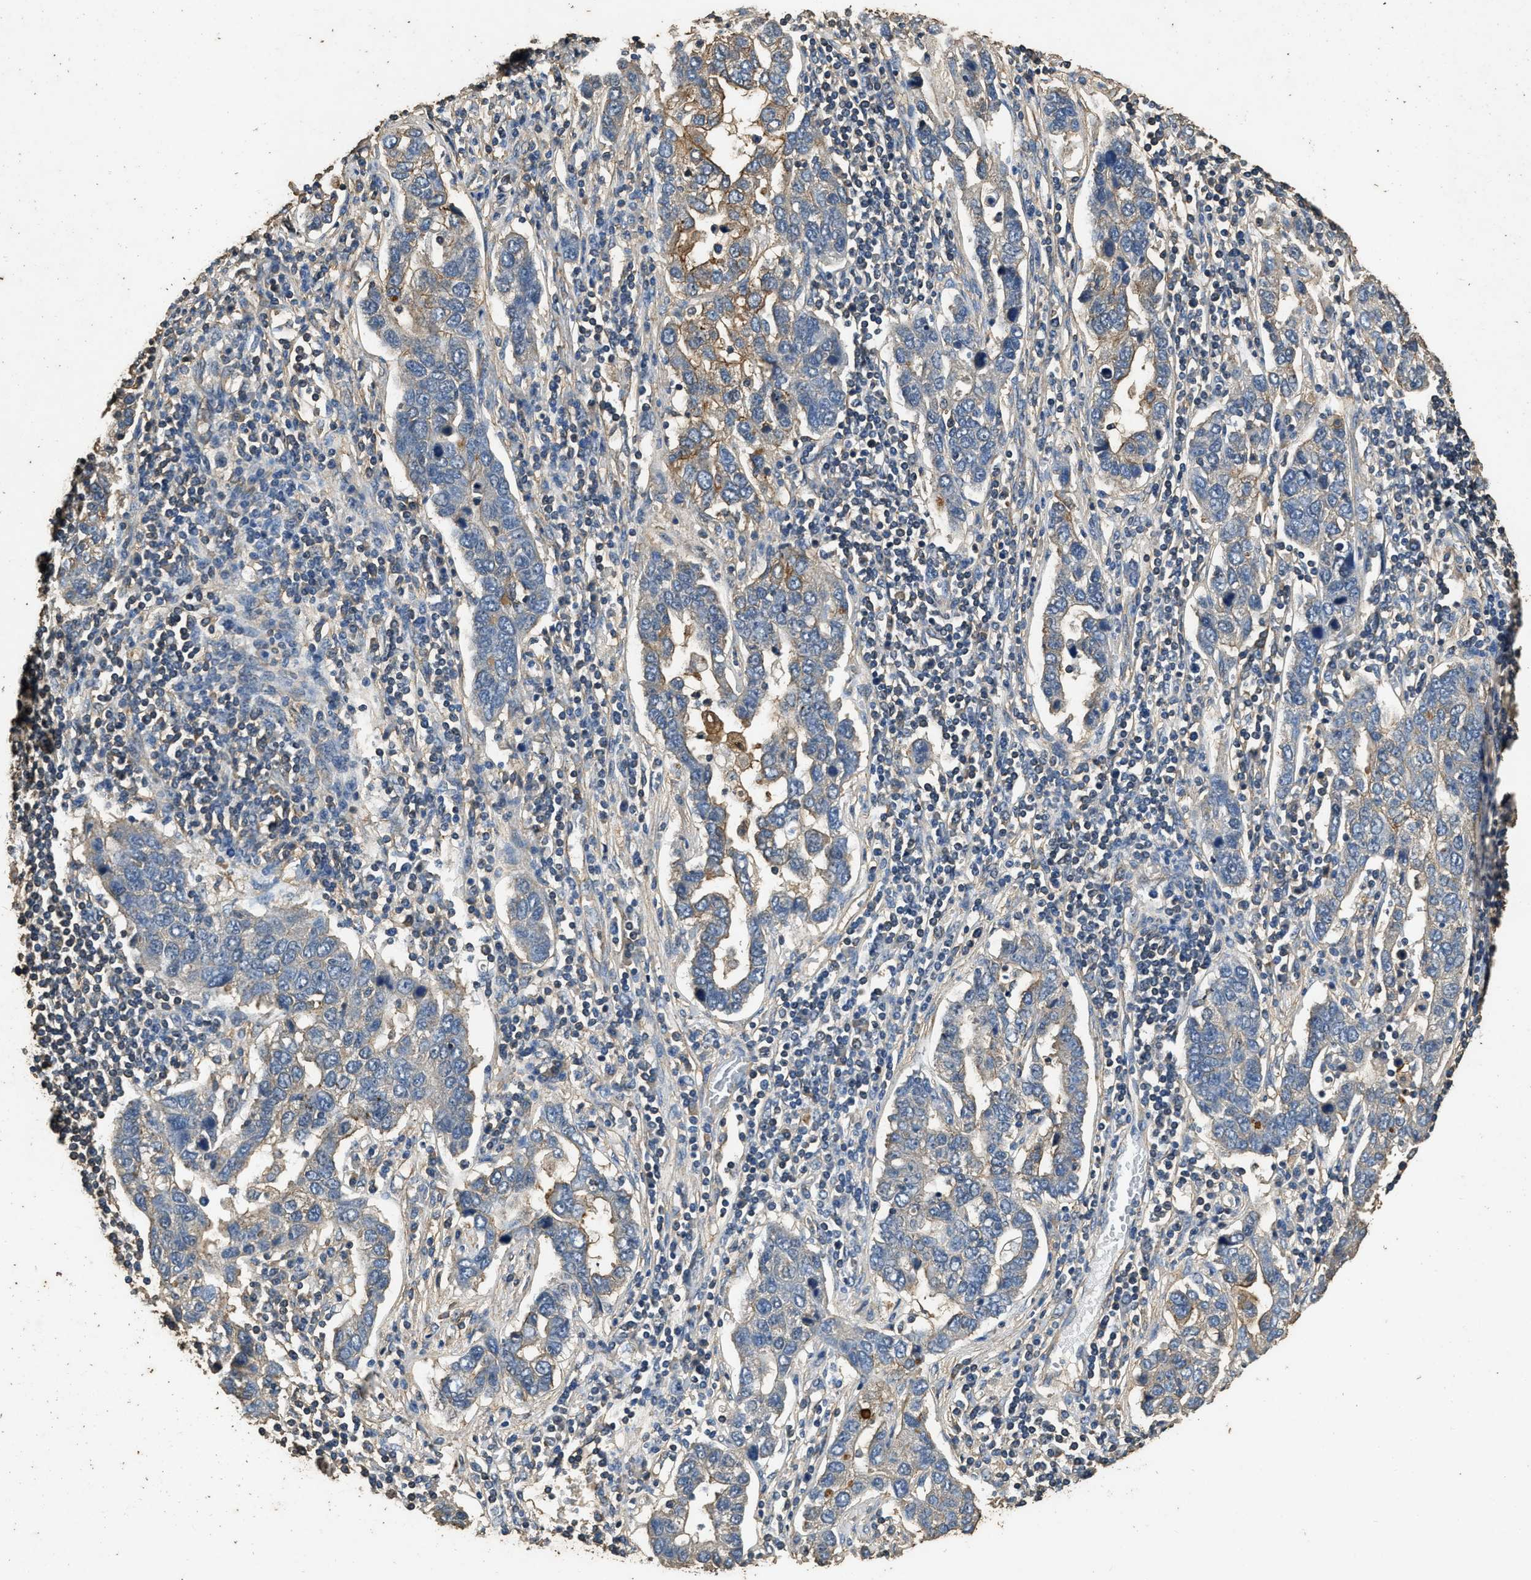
{"staining": {"intensity": "weak", "quantity": "<25%", "location": "cytoplasmic/membranous"}, "tissue": "pancreatic cancer", "cell_type": "Tumor cells", "image_type": "cancer", "snomed": [{"axis": "morphology", "description": "Adenocarcinoma, NOS"}, {"axis": "topography", "description": "Pancreas"}], "caption": "Immunohistochemistry (IHC) of human pancreatic cancer demonstrates no staining in tumor cells.", "gene": "MIB1", "patient": {"sex": "female", "age": 61}}